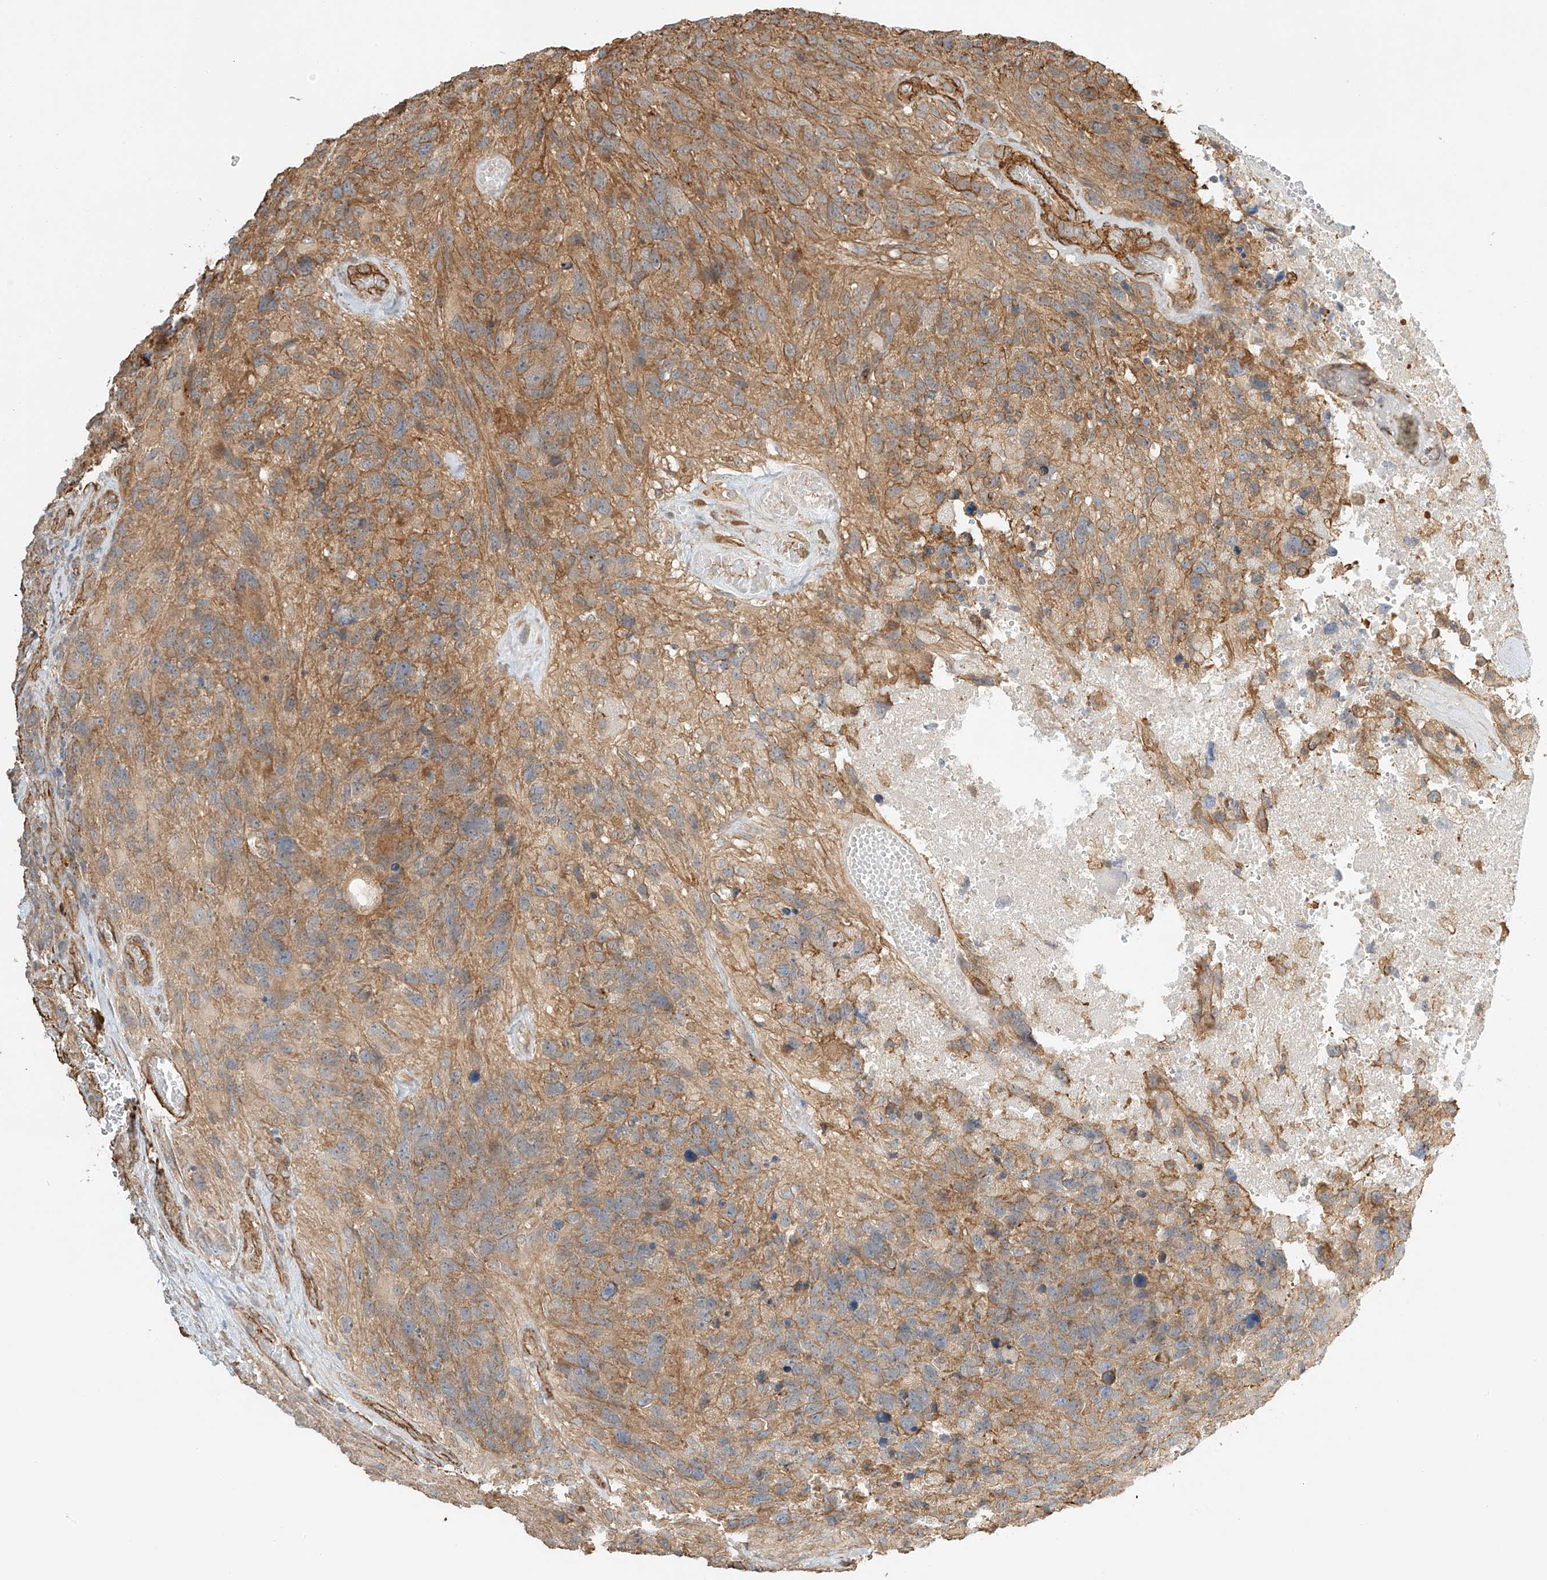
{"staining": {"intensity": "weak", "quantity": ">75%", "location": "cytoplasmic/membranous"}, "tissue": "glioma", "cell_type": "Tumor cells", "image_type": "cancer", "snomed": [{"axis": "morphology", "description": "Glioma, malignant, High grade"}, {"axis": "topography", "description": "Brain"}], "caption": "This is an image of IHC staining of glioma, which shows weak expression in the cytoplasmic/membranous of tumor cells.", "gene": "CSMD3", "patient": {"sex": "male", "age": 69}}